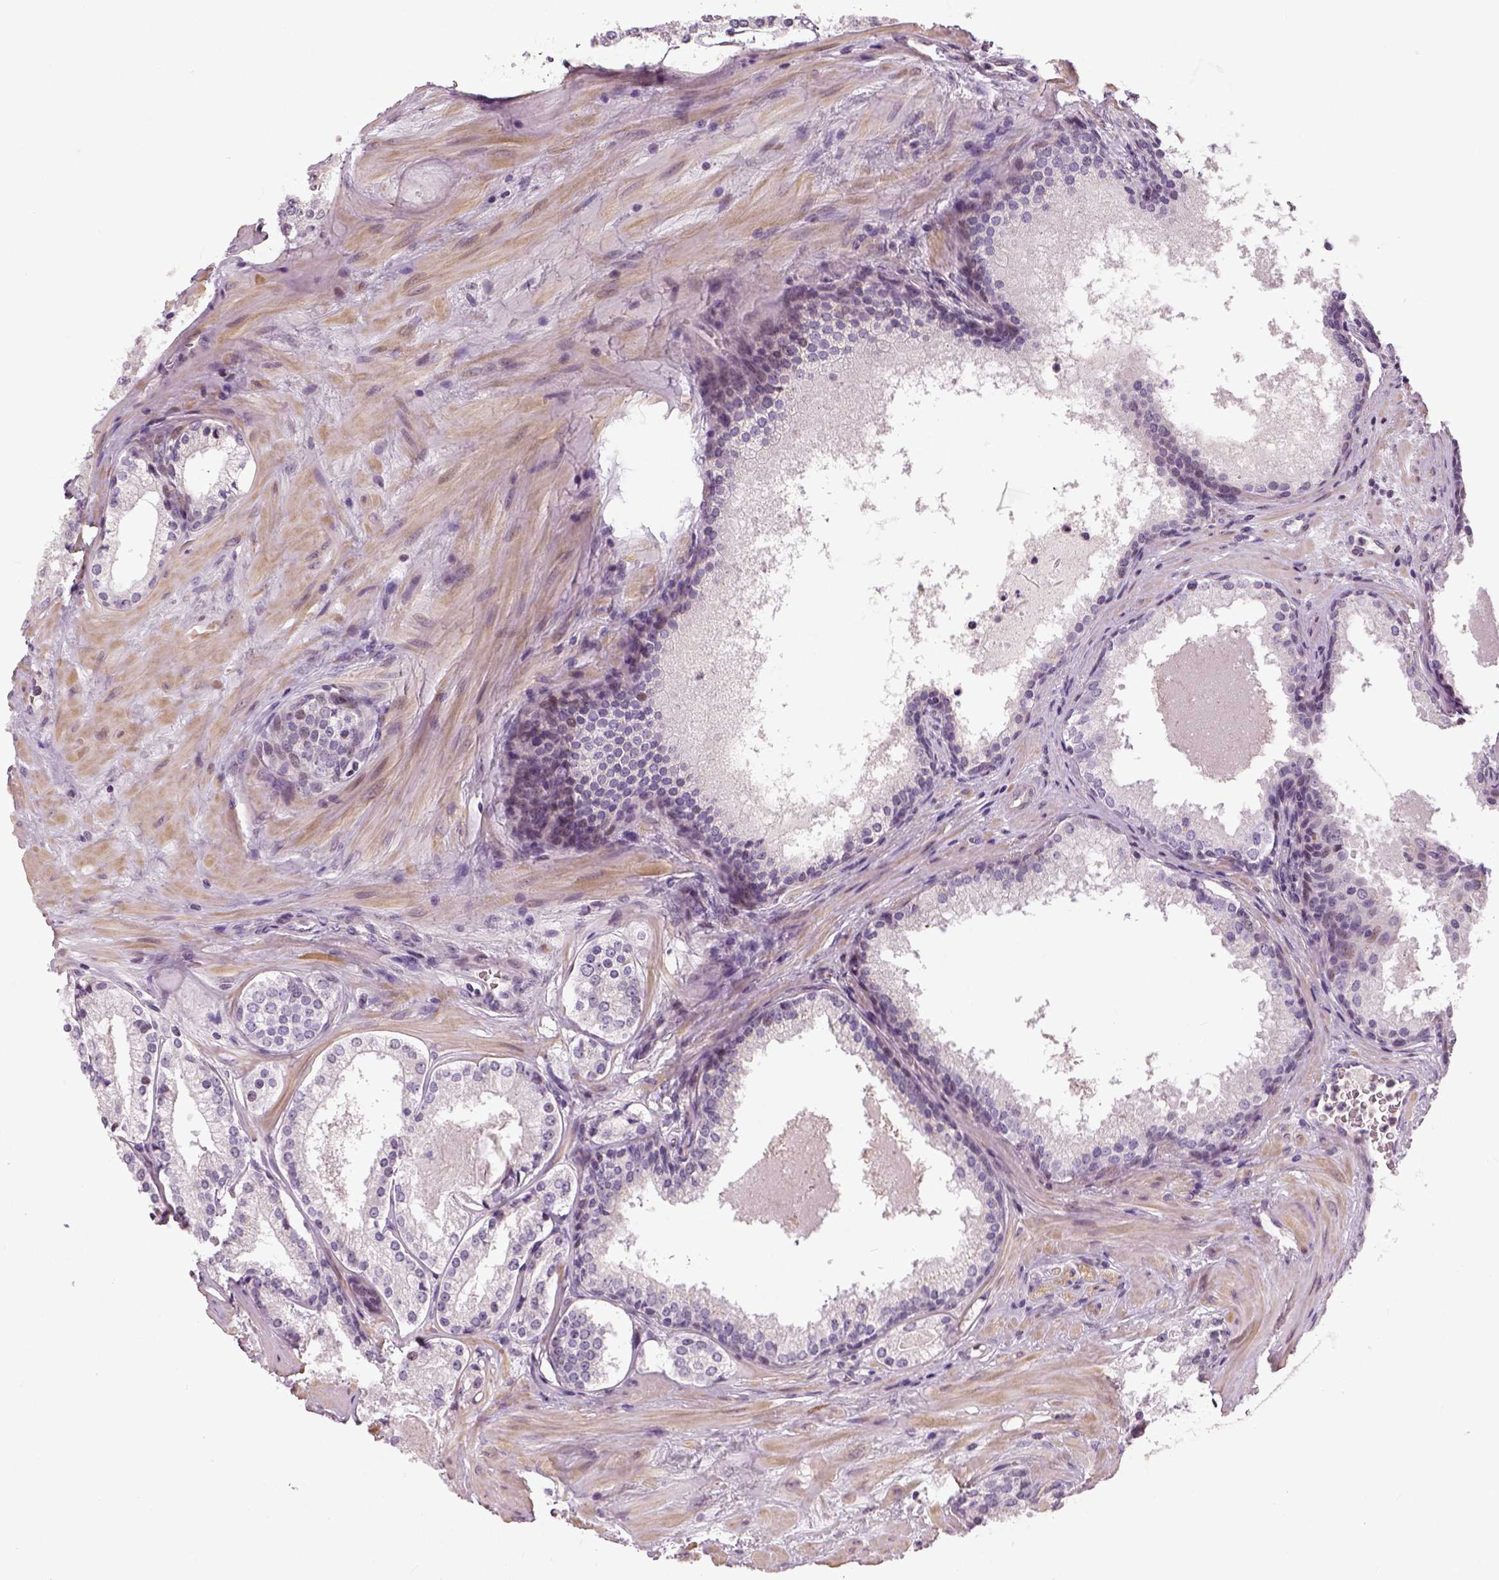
{"staining": {"intensity": "negative", "quantity": "none", "location": "none"}, "tissue": "prostate cancer", "cell_type": "Tumor cells", "image_type": "cancer", "snomed": [{"axis": "morphology", "description": "Adenocarcinoma, Low grade"}, {"axis": "topography", "description": "Prostate"}], "caption": "Immunohistochemical staining of human prostate cancer (adenocarcinoma (low-grade)) exhibits no significant expression in tumor cells.", "gene": "NECAB1", "patient": {"sex": "male", "age": 56}}